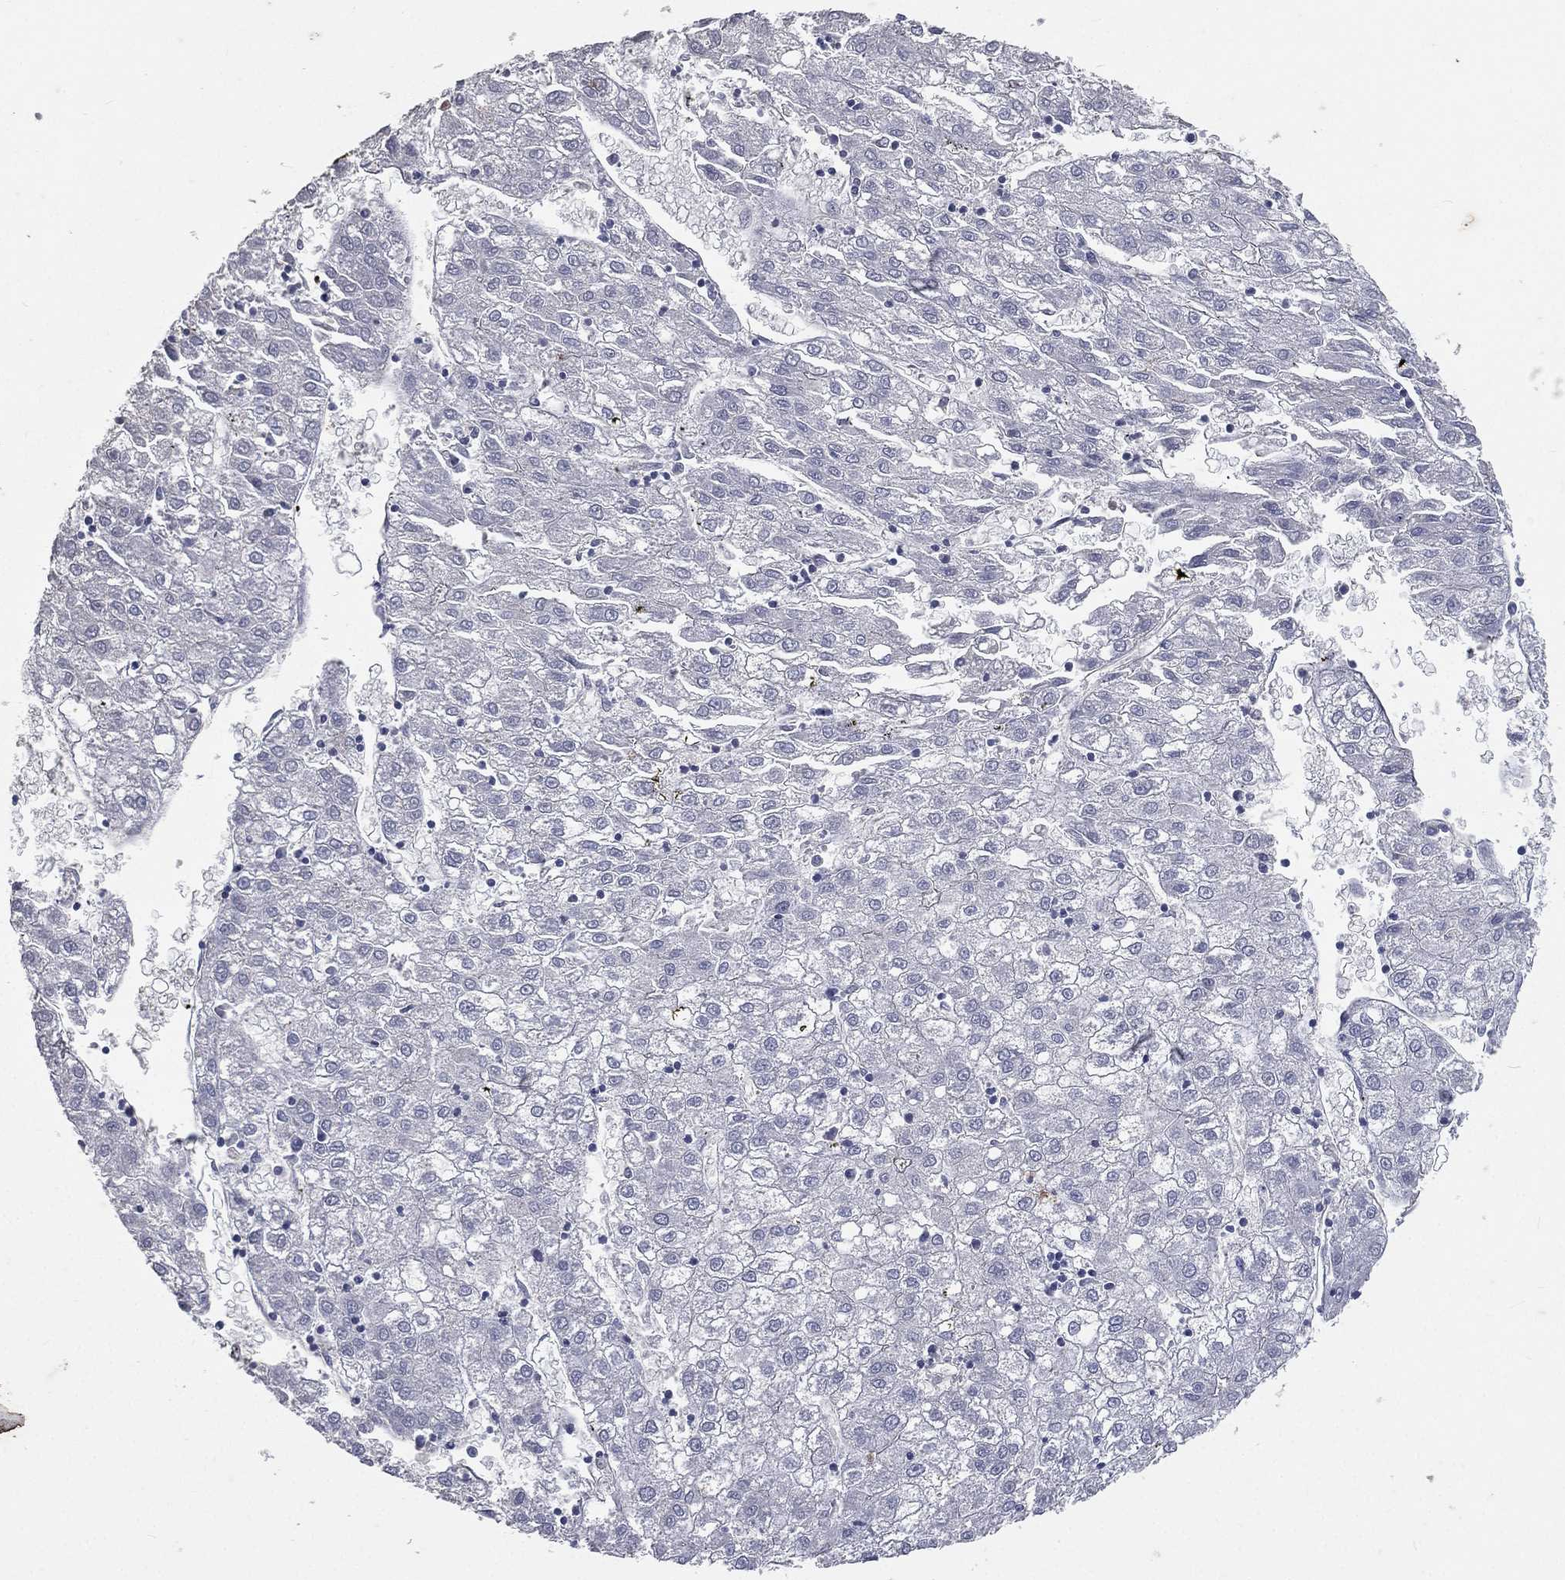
{"staining": {"intensity": "negative", "quantity": "none", "location": "none"}, "tissue": "liver cancer", "cell_type": "Tumor cells", "image_type": "cancer", "snomed": [{"axis": "morphology", "description": "Carcinoma, Hepatocellular, NOS"}, {"axis": "topography", "description": "Liver"}], "caption": "Micrograph shows no significant protein expression in tumor cells of hepatocellular carcinoma (liver).", "gene": "CROCC", "patient": {"sex": "male", "age": 72}}